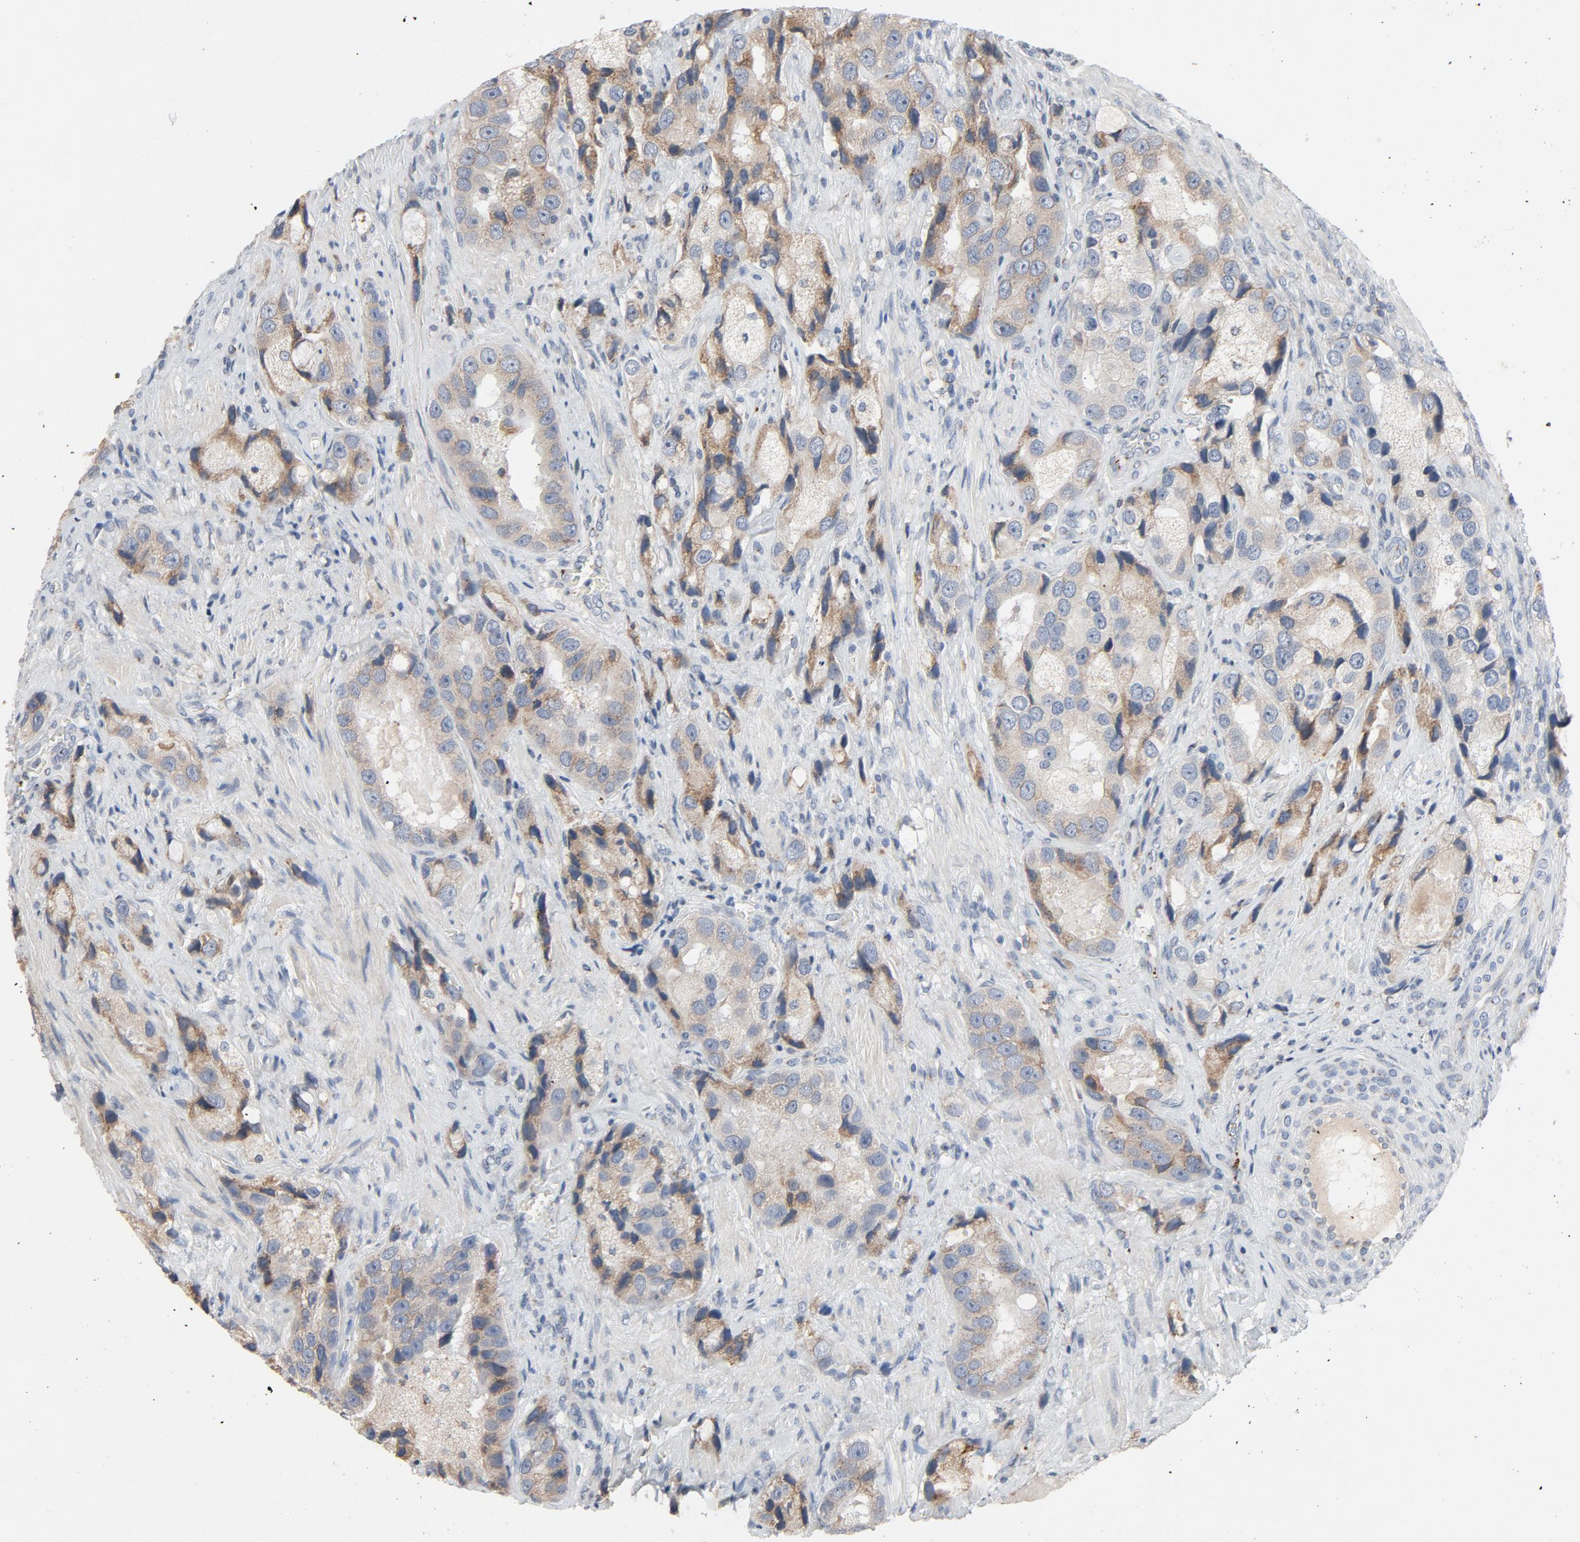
{"staining": {"intensity": "weak", "quantity": "25%-75%", "location": "cytoplasmic/membranous"}, "tissue": "prostate cancer", "cell_type": "Tumor cells", "image_type": "cancer", "snomed": [{"axis": "morphology", "description": "Adenocarcinoma, High grade"}, {"axis": "topography", "description": "Prostate"}], "caption": "This is an image of immunohistochemistry staining of prostate high-grade adenocarcinoma, which shows weak positivity in the cytoplasmic/membranous of tumor cells.", "gene": "LMAN2", "patient": {"sex": "male", "age": 63}}